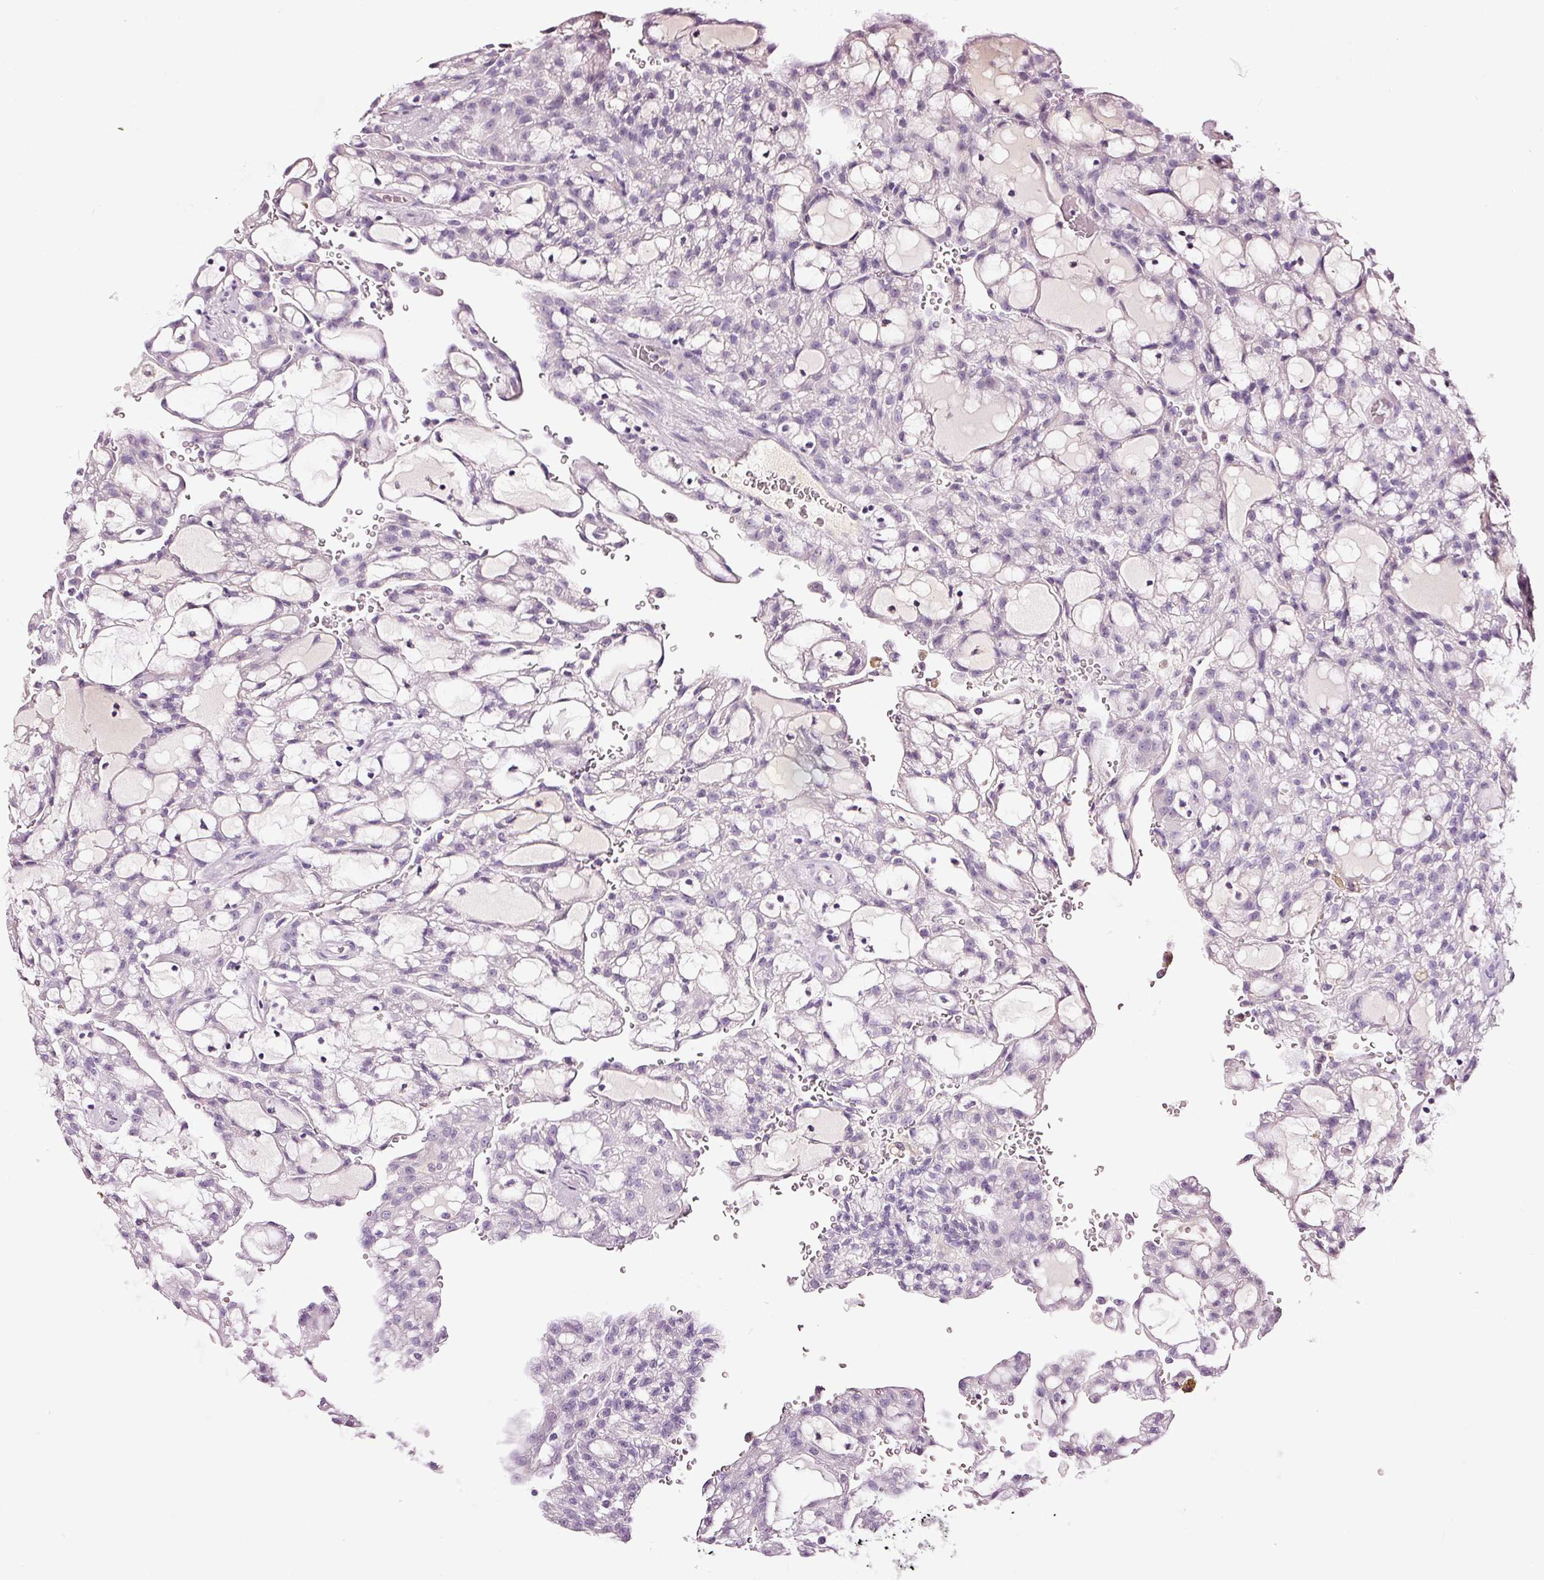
{"staining": {"intensity": "negative", "quantity": "none", "location": "none"}, "tissue": "renal cancer", "cell_type": "Tumor cells", "image_type": "cancer", "snomed": [{"axis": "morphology", "description": "Adenocarcinoma, NOS"}, {"axis": "topography", "description": "Kidney"}], "caption": "A histopathology image of renal cancer (adenocarcinoma) stained for a protein exhibits no brown staining in tumor cells.", "gene": "LAMP3", "patient": {"sex": "male", "age": 63}}